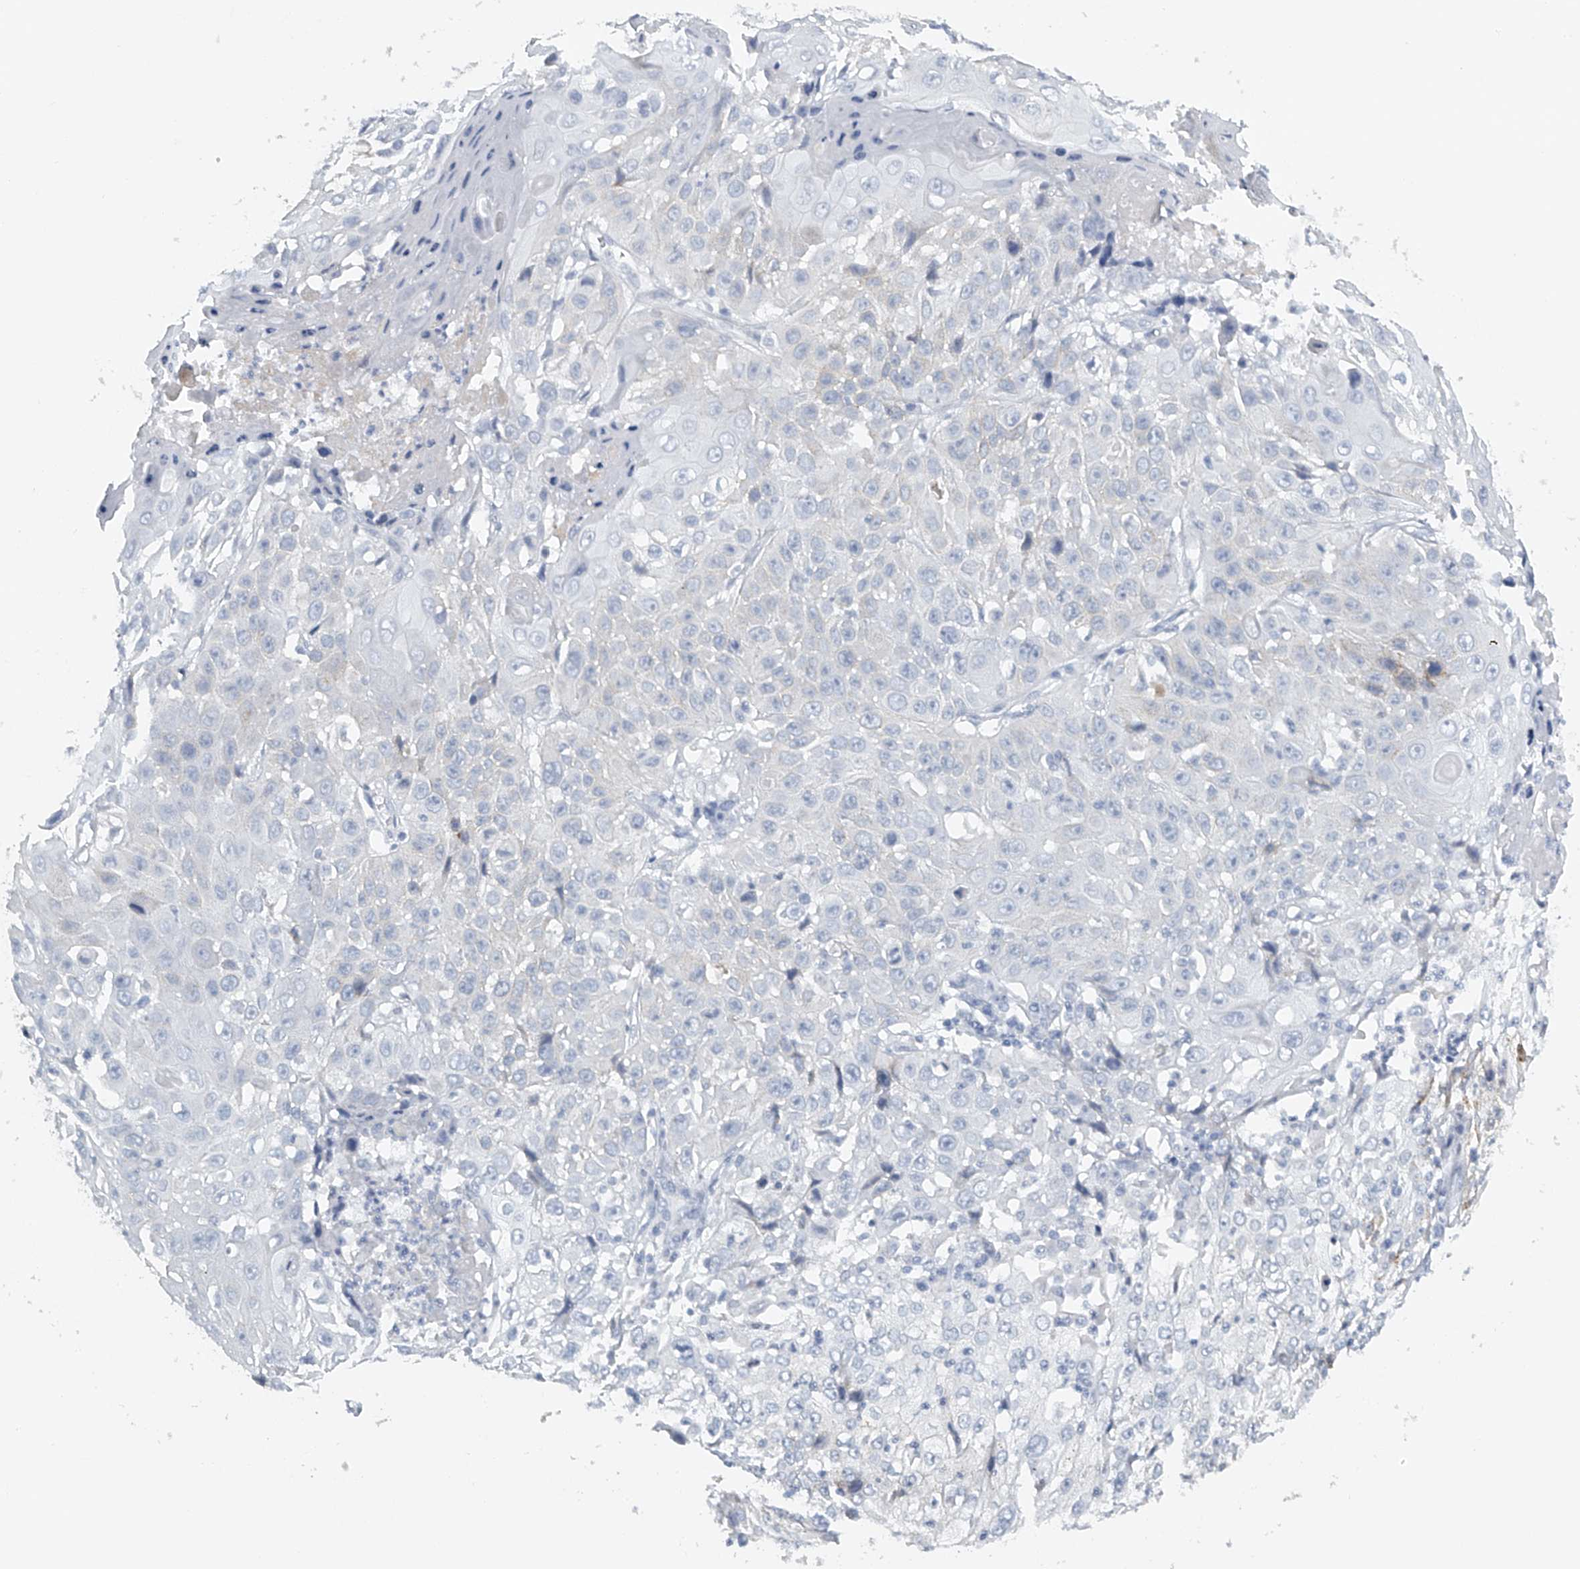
{"staining": {"intensity": "negative", "quantity": "none", "location": "none"}, "tissue": "cervical cancer", "cell_type": "Tumor cells", "image_type": "cancer", "snomed": [{"axis": "morphology", "description": "Squamous cell carcinoma, NOS"}, {"axis": "topography", "description": "Cervix"}], "caption": "High power microscopy histopathology image of an immunohistochemistry micrograph of cervical cancer, revealing no significant positivity in tumor cells.", "gene": "FAT2", "patient": {"sex": "female", "age": 39}}